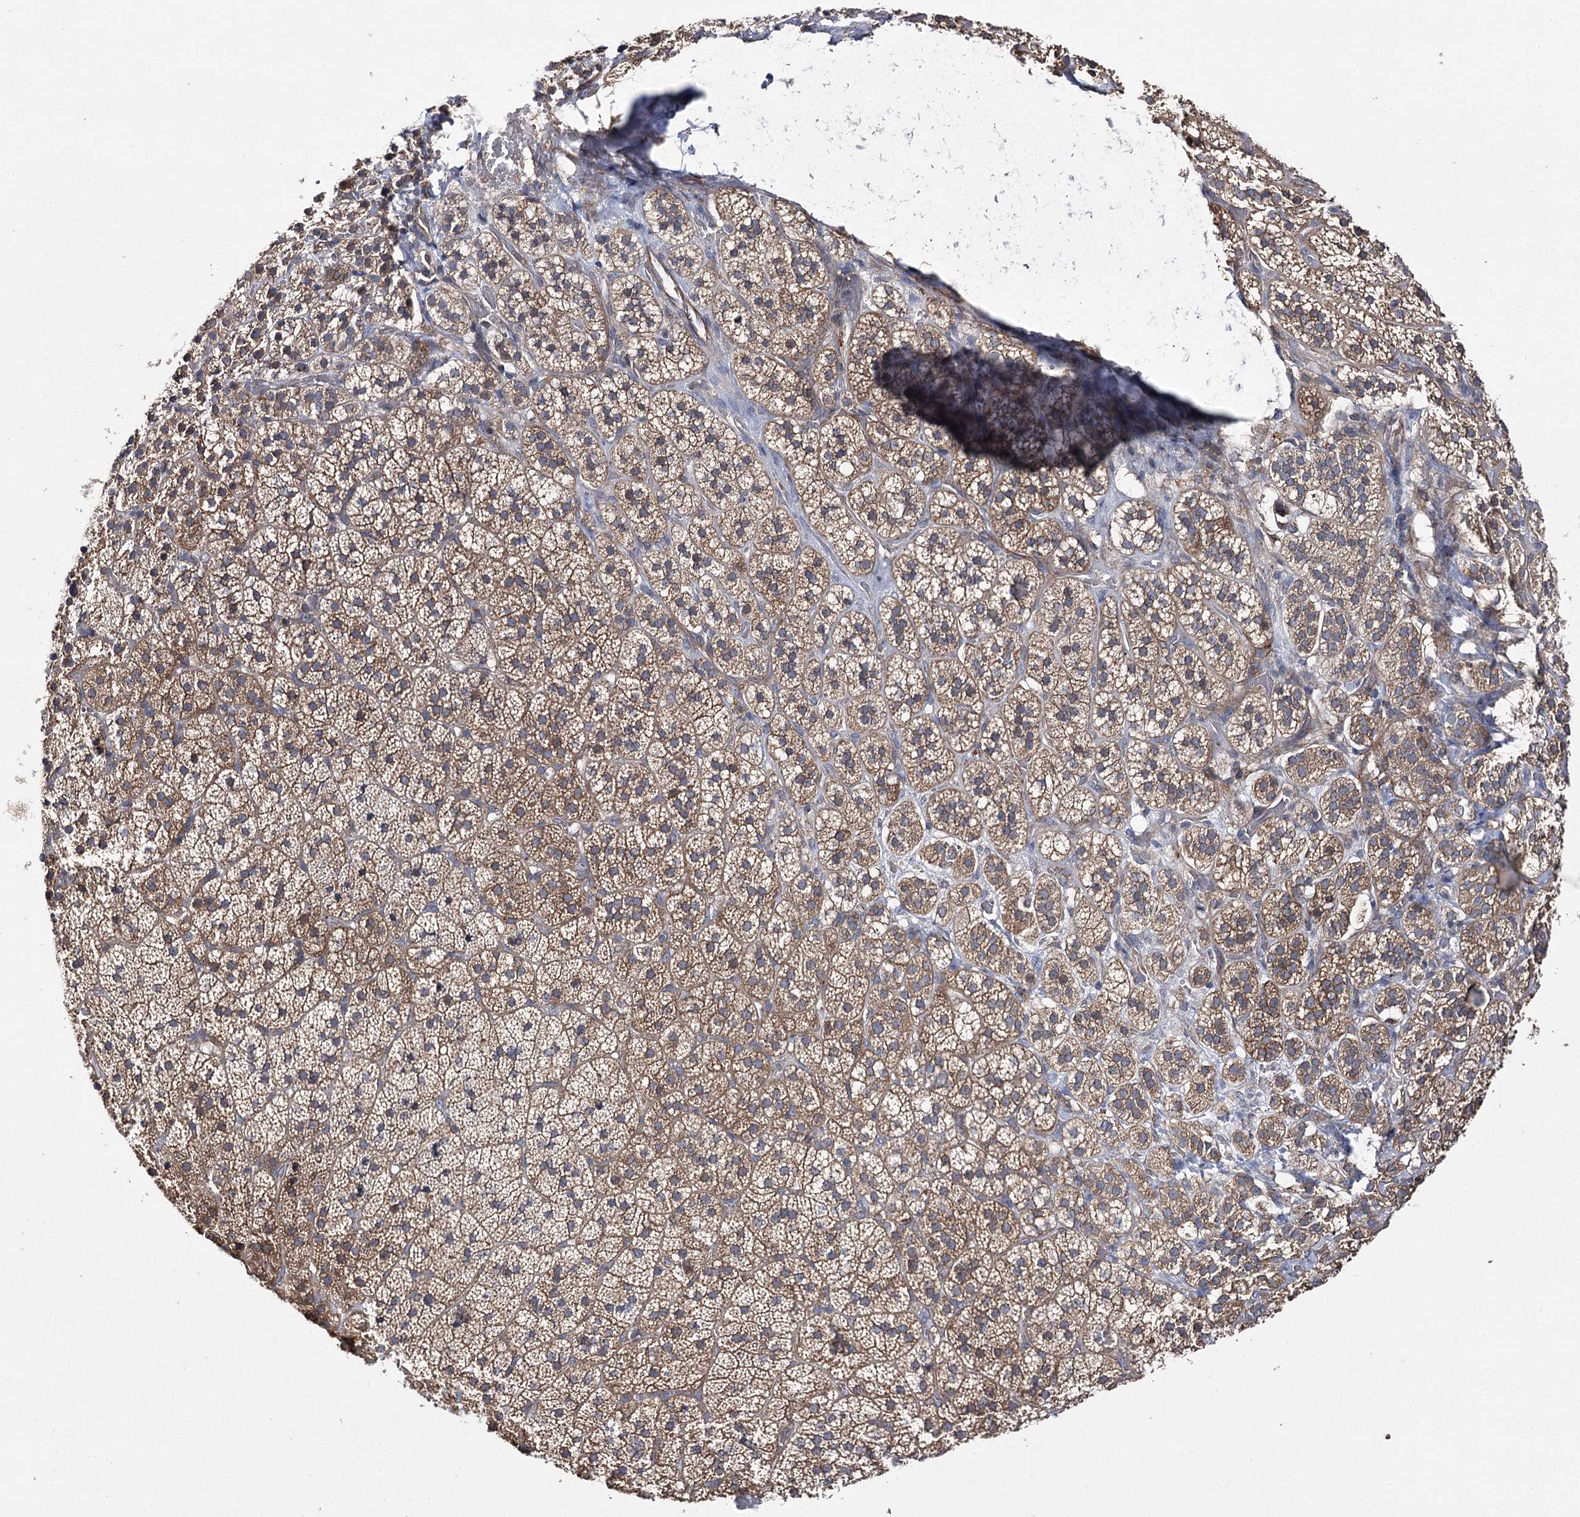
{"staining": {"intensity": "moderate", "quantity": "25%-75%", "location": "cytoplasmic/membranous"}, "tissue": "adrenal gland", "cell_type": "Glandular cells", "image_type": "normal", "snomed": [{"axis": "morphology", "description": "Normal tissue, NOS"}, {"axis": "topography", "description": "Adrenal gland"}], "caption": "Adrenal gland stained with immunohistochemistry exhibits moderate cytoplasmic/membranous positivity in about 25%-75% of glandular cells. The staining was performed using DAB, with brown indicating positive protein expression. Nuclei are stained blue with hematoxylin.", "gene": "BCR", "patient": {"sex": "female", "age": 44}}